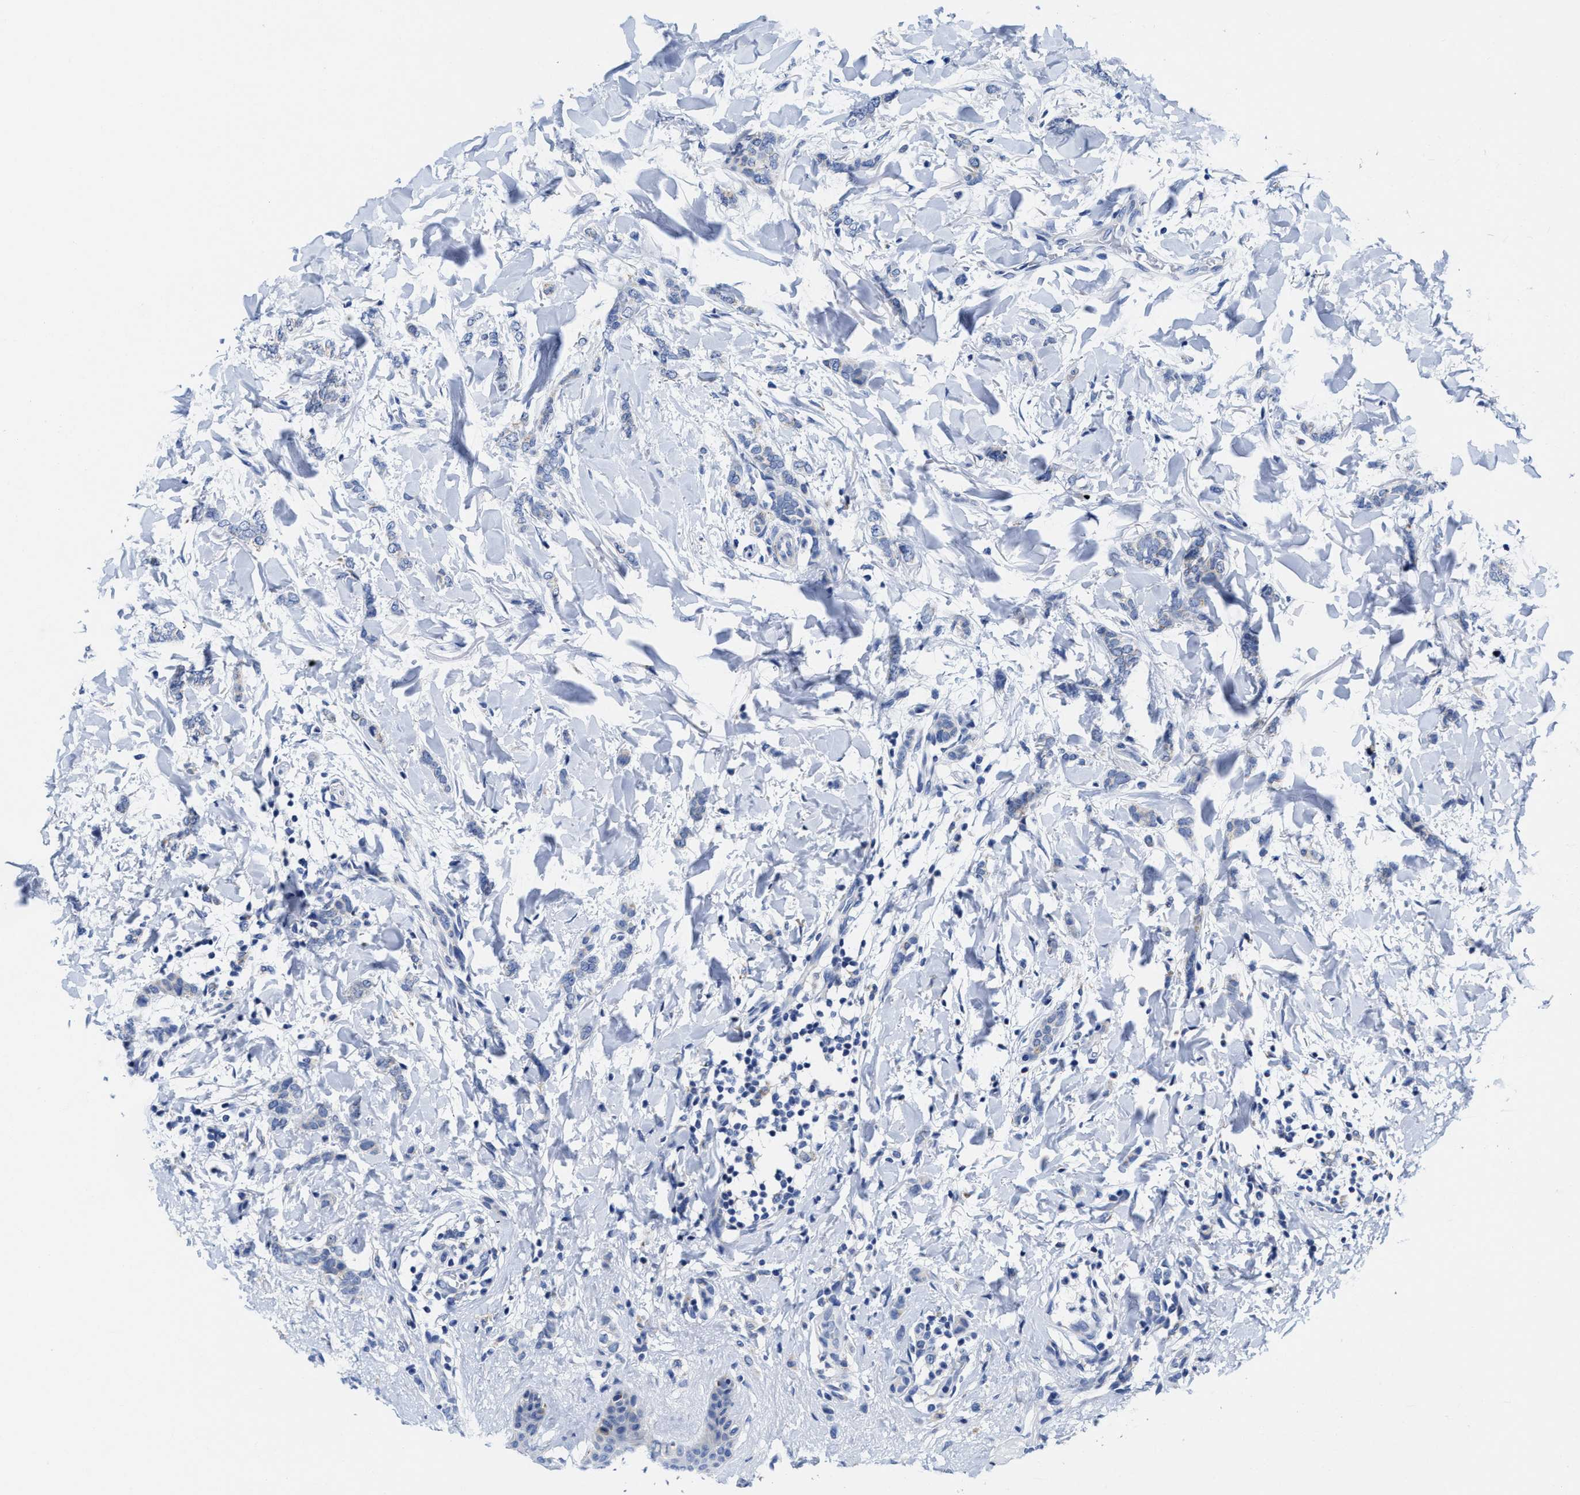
{"staining": {"intensity": "weak", "quantity": "<25%", "location": "cytoplasmic/membranous"}, "tissue": "breast cancer", "cell_type": "Tumor cells", "image_type": "cancer", "snomed": [{"axis": "morphology", "description": "Lobular carcinoma"}, {"axis": "topography", "description": "Skin"}, {"axis": "topography", "description": "Breast"}], "caption": "The histopathology image exhibits no significant staining in tumor cells of lobular carcinoma (breast).", "gene": "TBRG4", "patient": {"sex": "female", "age": 46}}